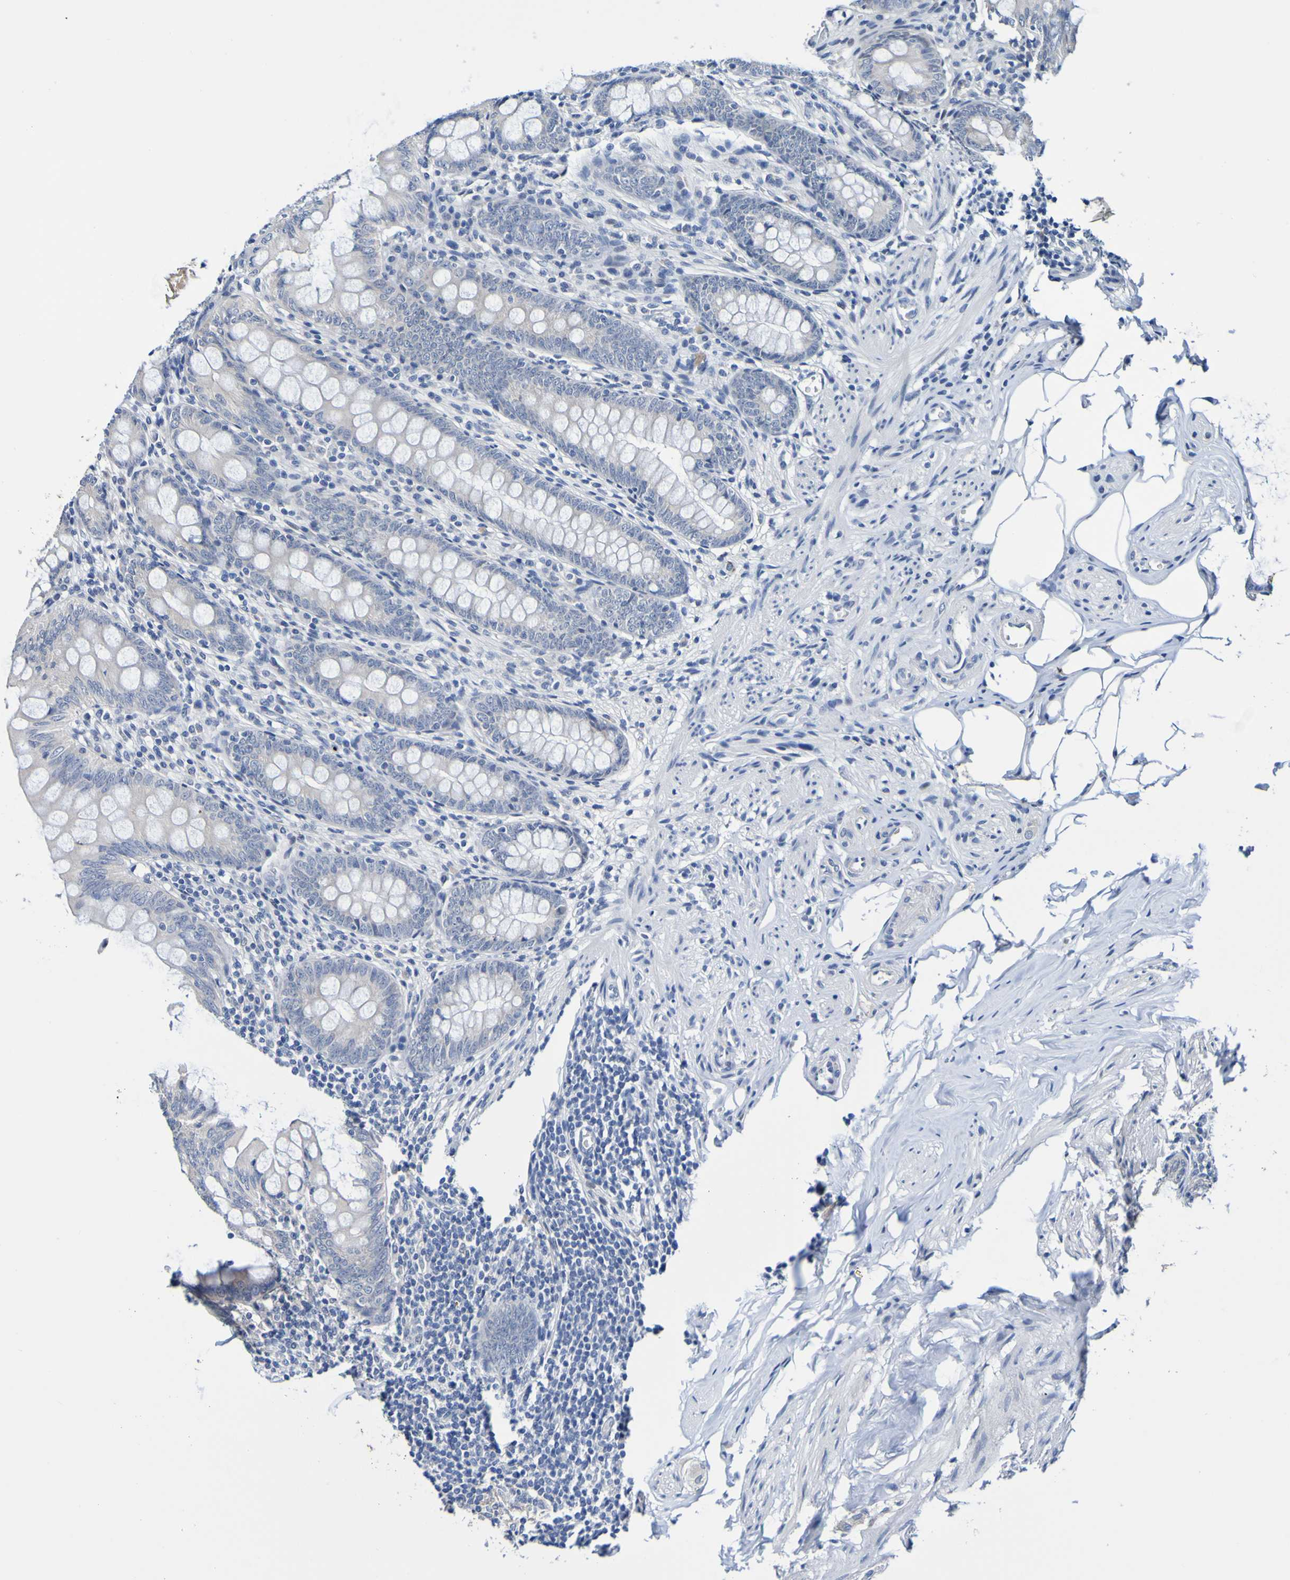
{"staining": {"intensity": "negative", "quantity": "none", "location": "none"}, "tissue": "appendix", "cell_type": "Glandular cells", "image_type": "normal", "snomed": [{"axis": "morphology", "description": "Normal tissue, NOS"}, {"axis": "topography", "description": "Appendix"}], "caption": "Immunohistochemical staining of normal human appendix exhibits no significant expression in glandular cells. Brightfield microscopy of IHC stained with DAB (3,3'-diaminobenzidine) (brown) and hematoxylin (blue), captured at high magnification.", "gene": "VMA21", "patient": {"sex": "female", "age": 77}}